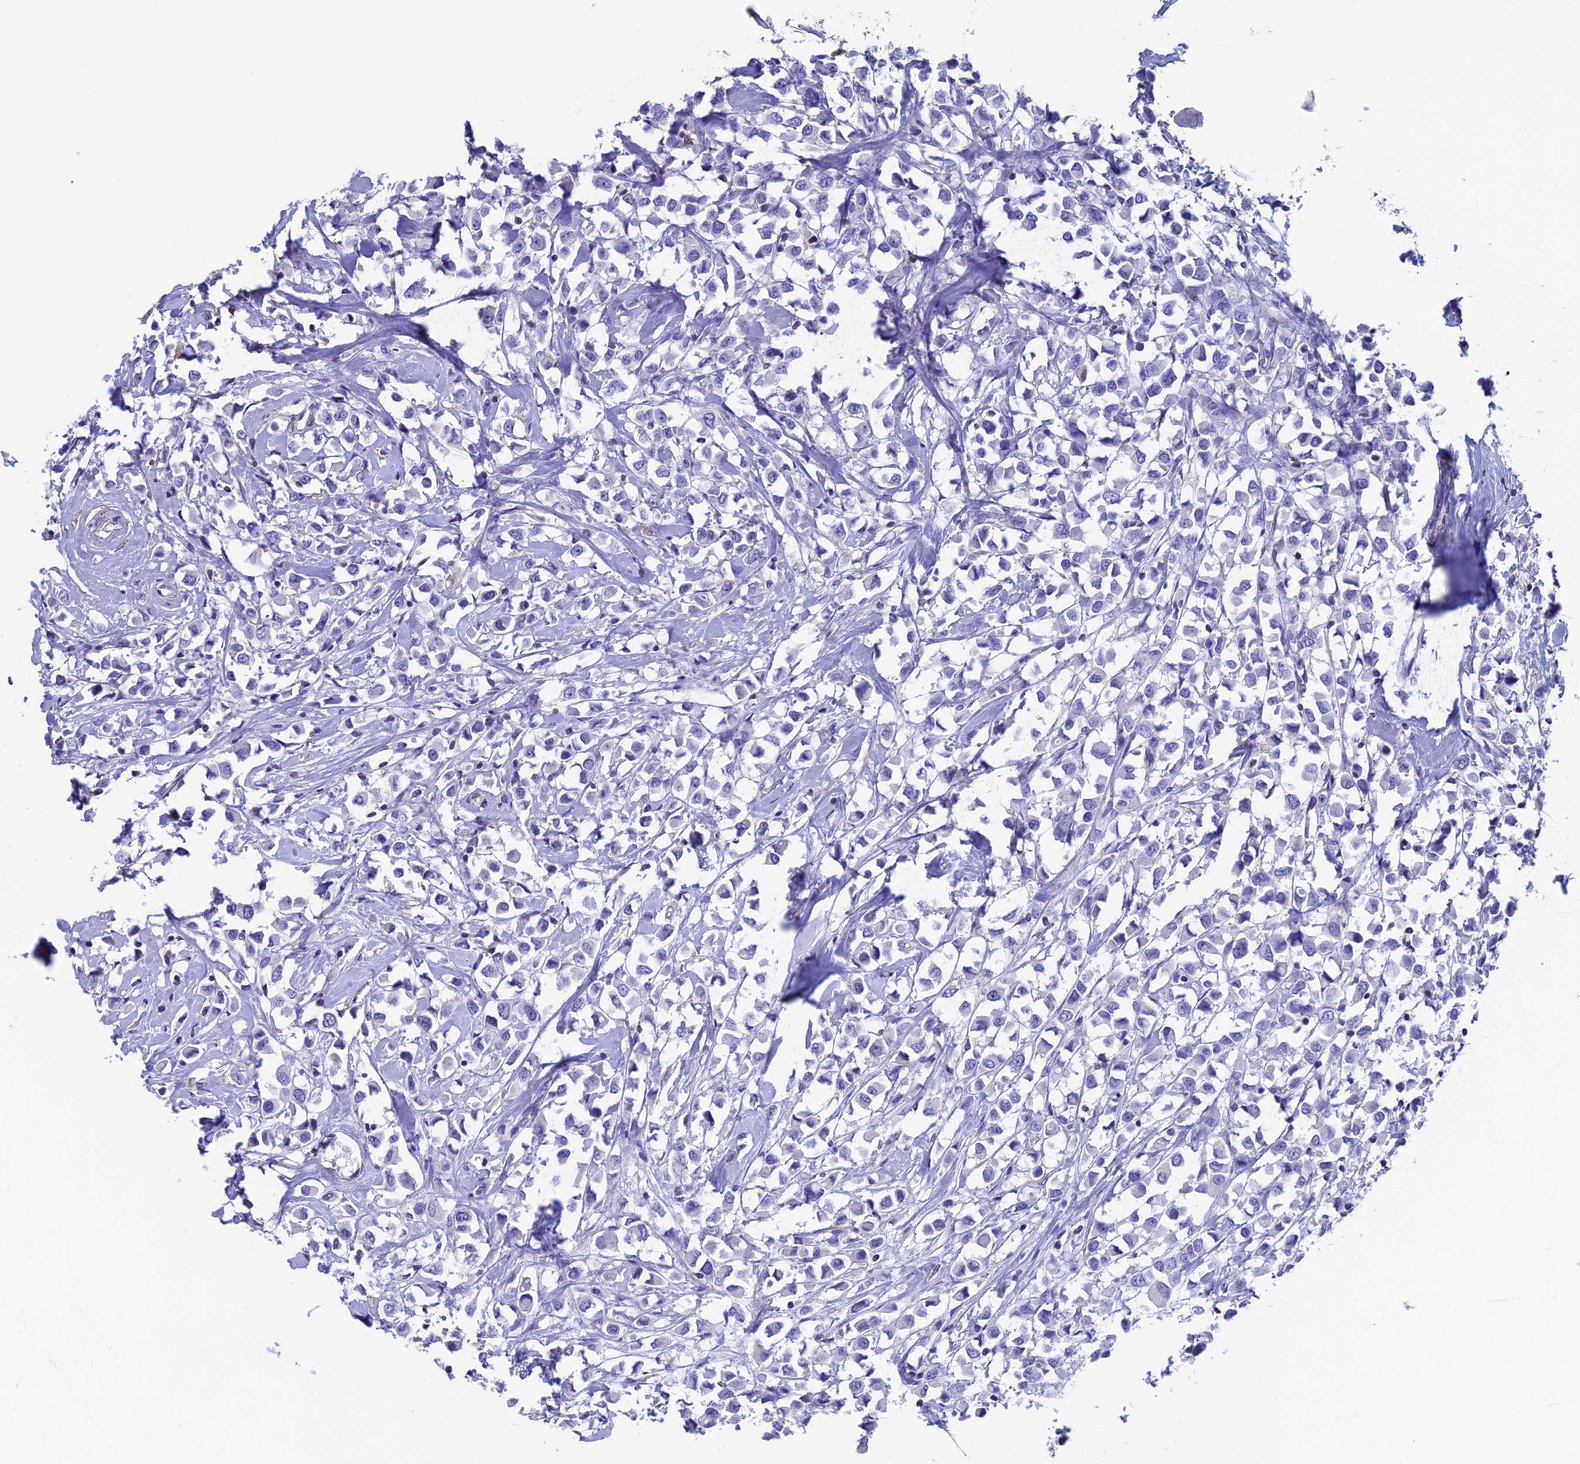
{"staining": {"intensity": "negative", "quantity": "none", "location": "none"}, "tissue": "breast cancer", "cell_type": "Tumor cells", "image_type": "cancer", "snomed": [{"axis": "morphology", "description": "Duct carcinoma"}, {"axis": "topography", "description": "Breast"}], "caption": "This is an IHC photomicrograph of breast cancer. There is no expression in tumor cells.", "gene": "SEPTIN1", "patient": {"sex": "female", "age": 61}}